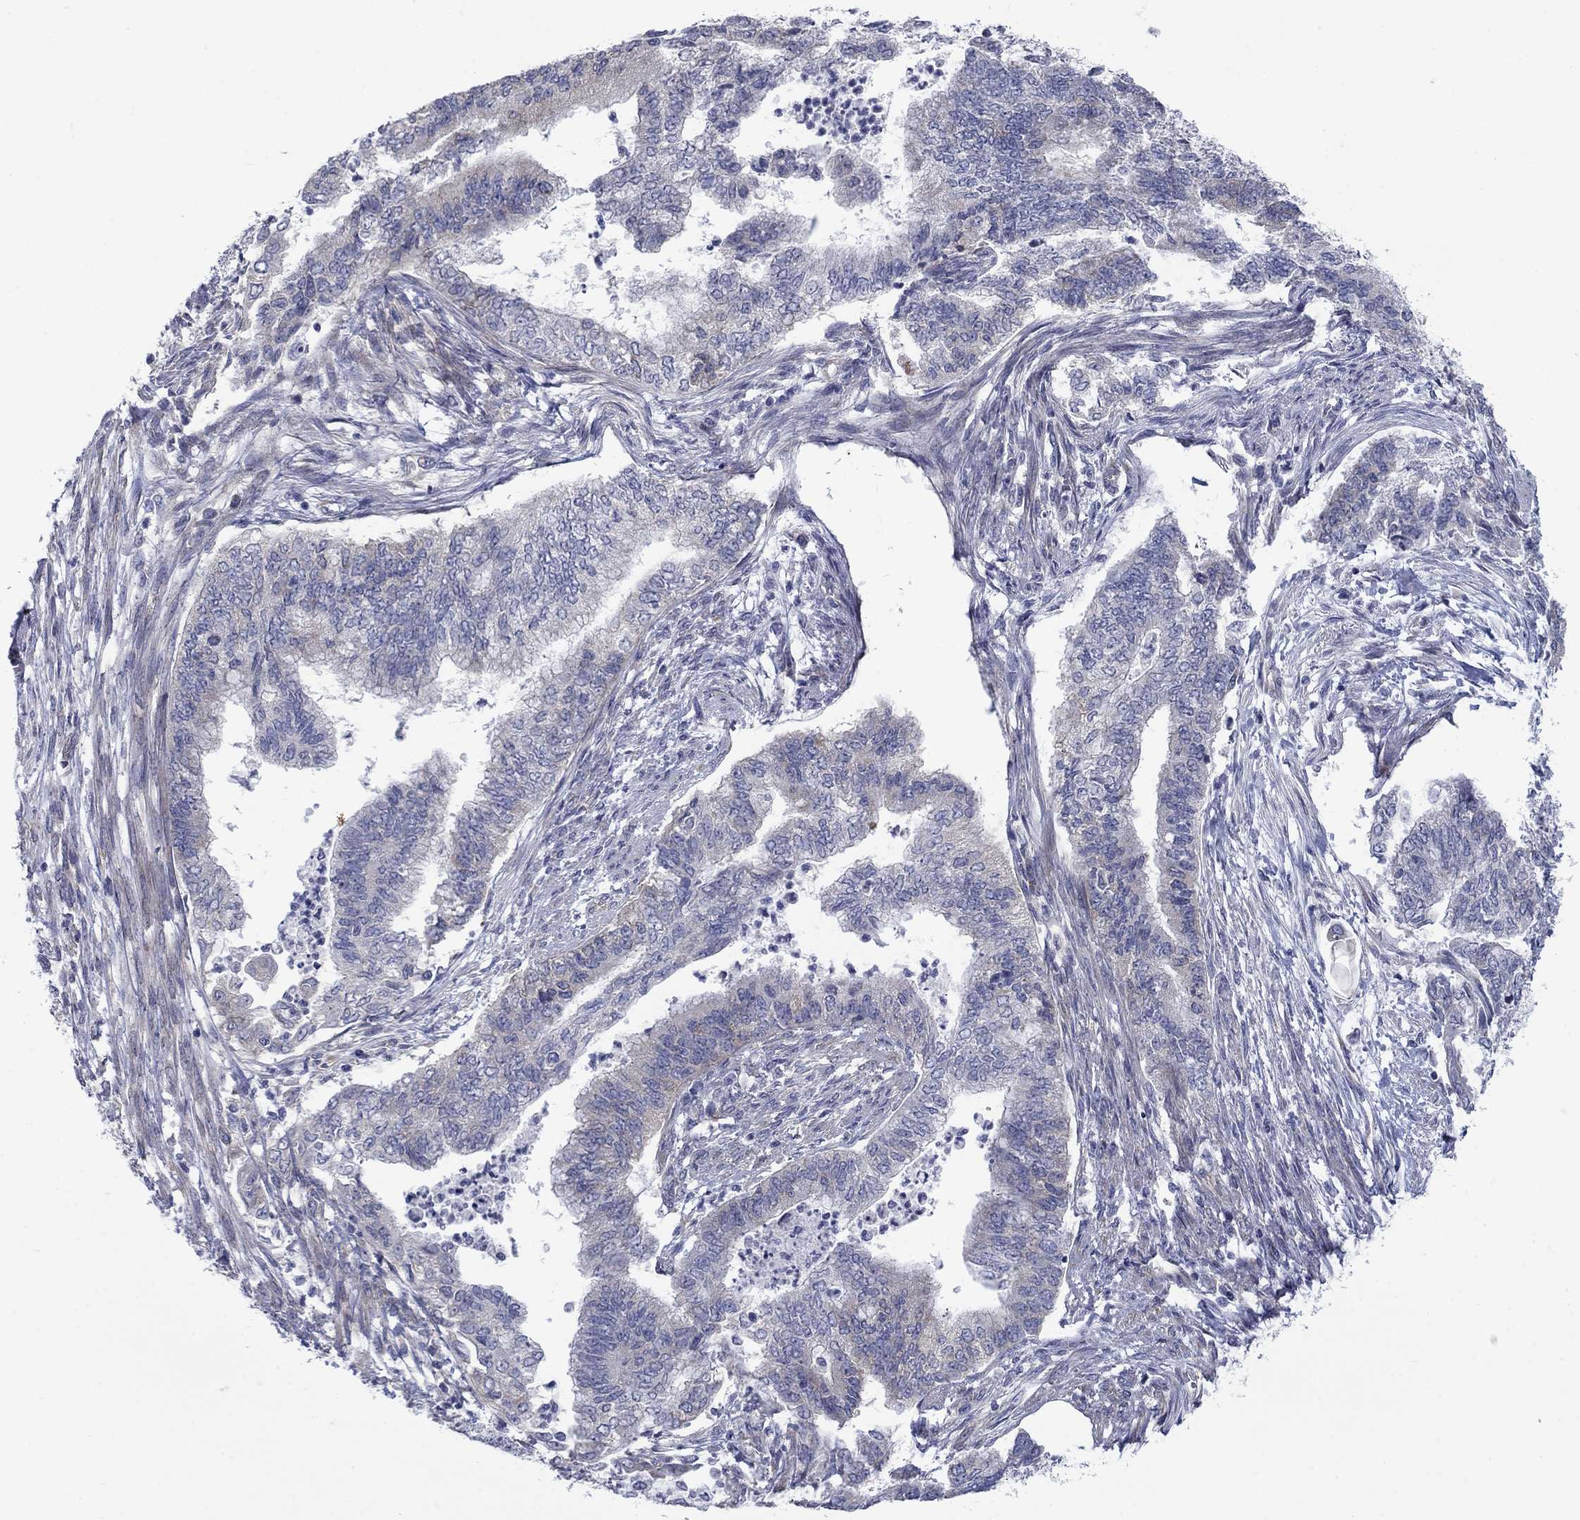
{"staining": {"intensity": "negative", "quantity": "none", "location": "none"}, "tissue": "endometrial cancer", "cell_type": "Tumor cells", "image_type": "cancer", "snomed": [{"axis": "morphology", "description": "Adenocarcinoma, NOS"}, {"axis": "topography", "description": "Endometrium"}], "caption": "Immunohistochemistry (IHC) micrograph of human endometrial cancer stained for a protein (brown), which displays no expression in tumor cells. Nuclei are stained in blue.", "gene": "FXR1", "patient": {"sex": "female", "age": 65}}